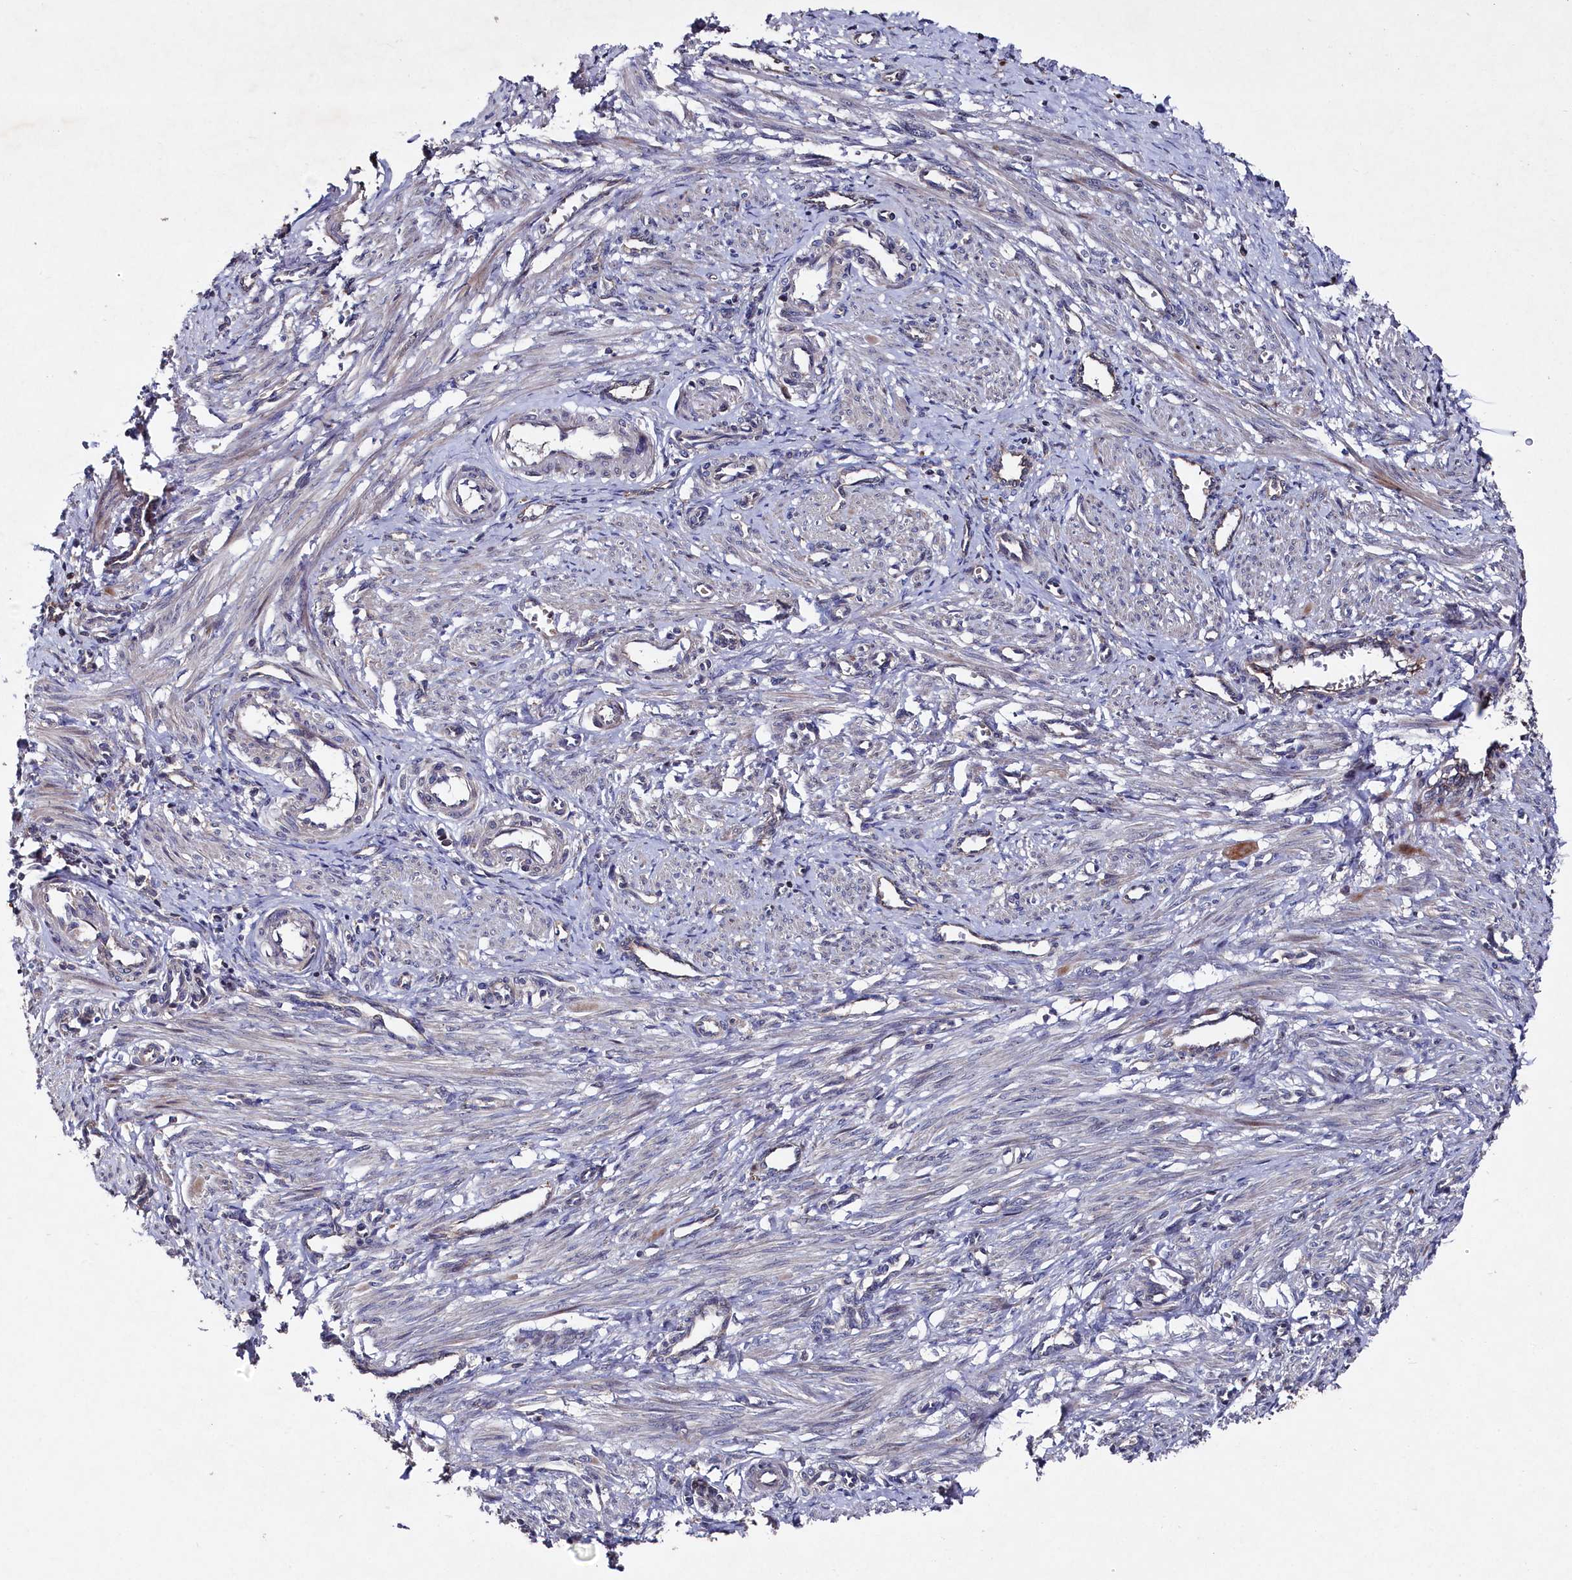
{"staining": {"intensity": "weak", "quantity": "<25%", "location": "cytoplasmic/membranous"}, "tissue": "smooth muscle", "cell_type": "Smooth muscle cells", "image_type": "normal", "snomed": [{"axis": "morphology", "description": "Normal tissue, NOS"}, {"axis": "topography", "description": "Endometrium"}], "caption": "Smooth muscle was stained to show a protein in brown. There is no significant staining in smooth muscle cells. (Immunohistochemistry (ihc), brightfield microscopy, high magnification).", "gene": "SUPV3L1", "patient": {"sex": "female", "age": 33}}